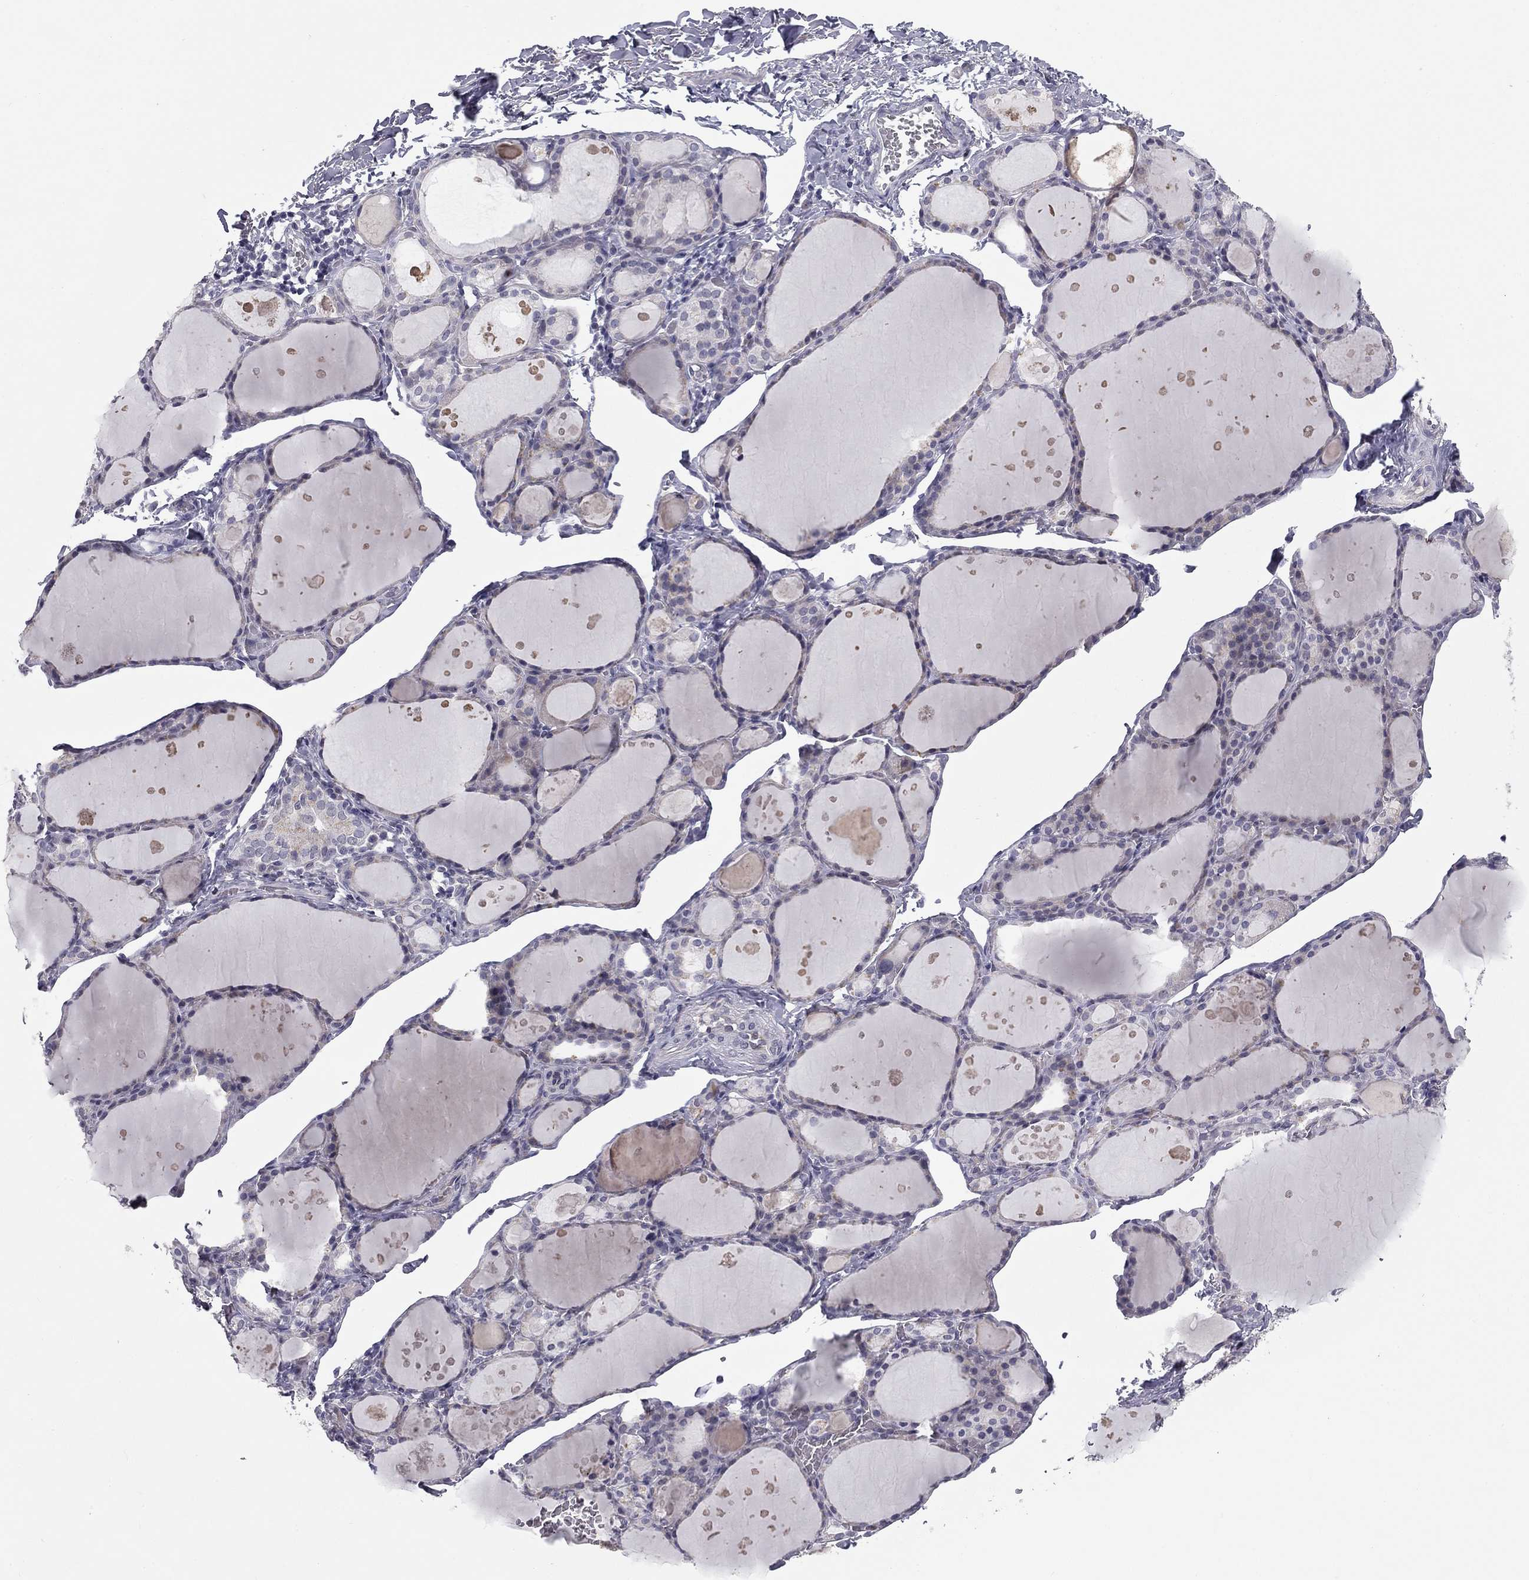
{"staining": {"intensity": "weak", "quantity": "<25%", "location": "cytoplasmic/membranous"}, "tissue": "thyroid gland", "cell_type": "Glandular cells", "image_type": "normal", "snomed": [{"axis": "morphology", "description": "Normal tissue, NOS"}, {"axis": "topography", "description": "Thyroid gland"}], "caption": "This is an immunohistochemistry (IHC) photomicrograph of normal human thyroid gland. There is no positivity in glandular cells.", "gene": "PRRT2", "patient": {"sex": "male", "age": 68}}